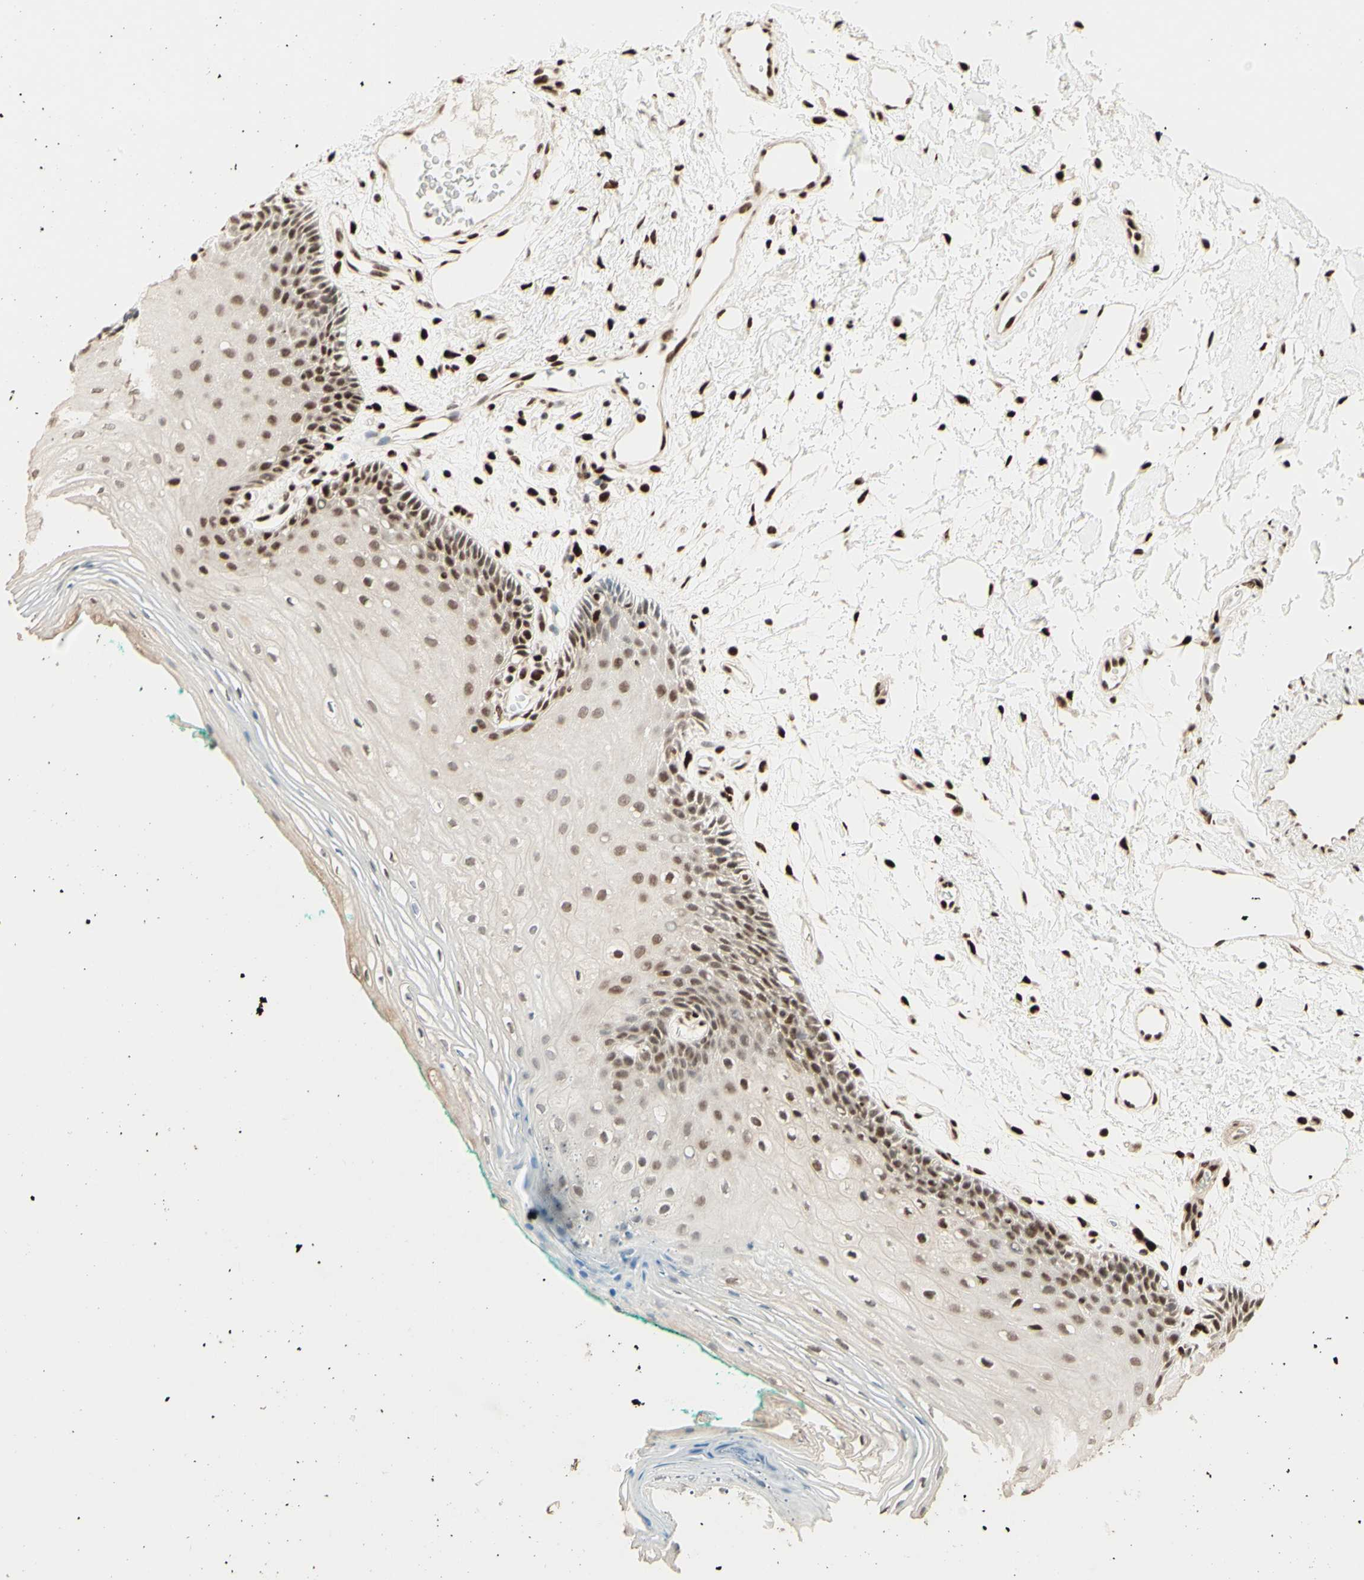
{"staining": {"intensity": "strong", "quantity": "25%-75%", "location": "nuclear"}, "tissue": "oral mucosa", "cell_type": "Squamous epithelial cells", "image_type": "normal", "snomed": [{"axis": "morphology", "description": "Normal tissue, NOS"}, {"axis": "topography", "description": "Skeletal muscle"}, {"axis": "topography", "description": "Oral tissue"}, {"axis": "topography", "description": "Peripheral nerve tissue"}], "caption": "High-power microscopy captured an IHC micrograph of benign oral mucosa, revealing strong nuclear staining in approximately 25%-75% of squamous epithelial cells.", "gene": "NR3C1", "patient": {"sex": "female", "age": 84}}